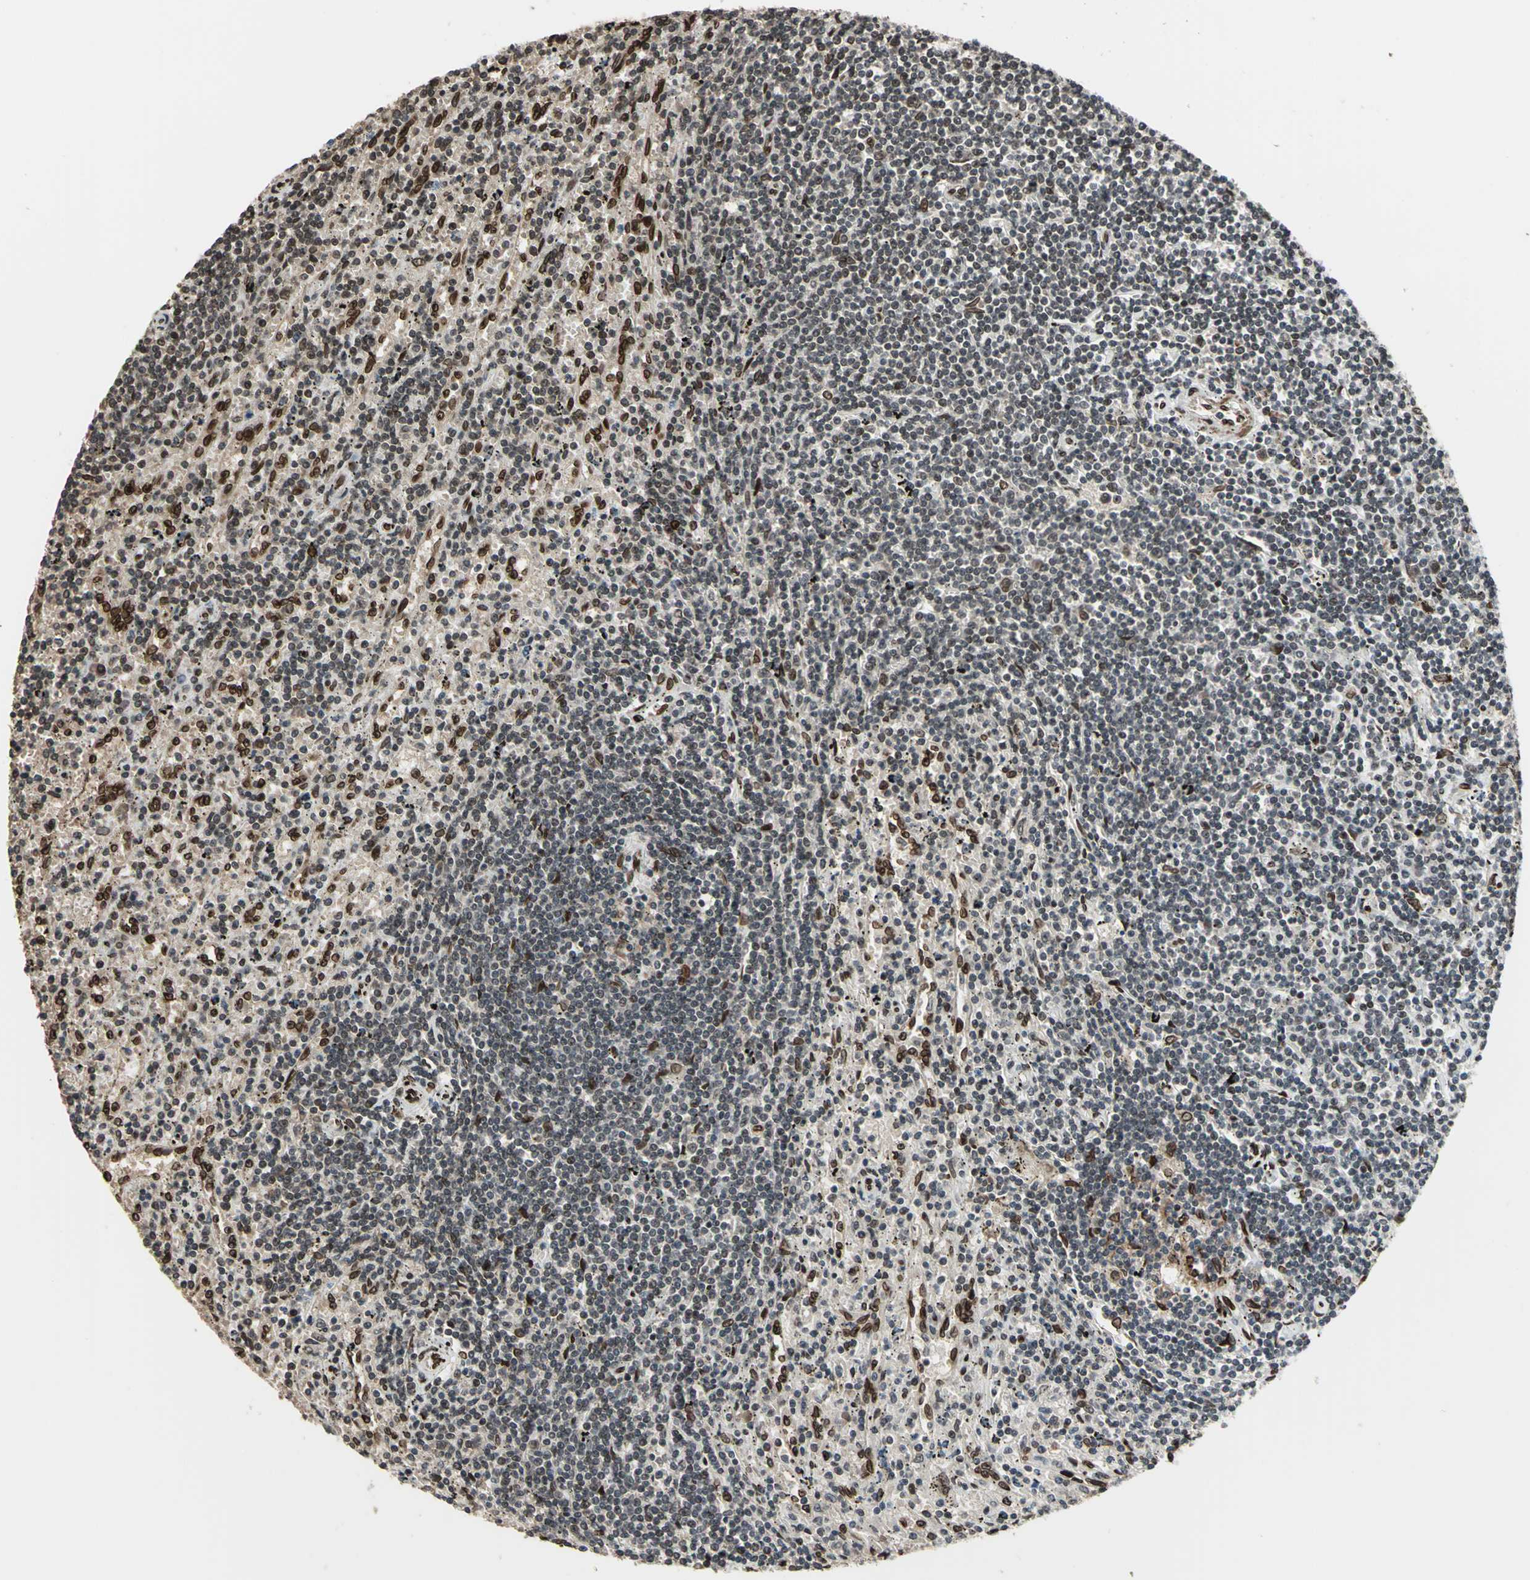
{"staining": {"intensity": "moderate", "quantity": "25%-75%", "location": "nuclear"}, "tissue": "lymphoma", "cell_type": "Tumor cells", "image_type": "cancer", "snomed": [{"axis": "morphology", "description": "Malignant lymphoma, non-Hodgkin's type, Low grade"}, {"axis": "topography", "description": "Spleen"}], "caption": "A brown stain shows moderate nuclear staining of a protein in lymphoma tumor cells.", "gene": "ISY1", "patient": {"sex": "male", "age": 76}}